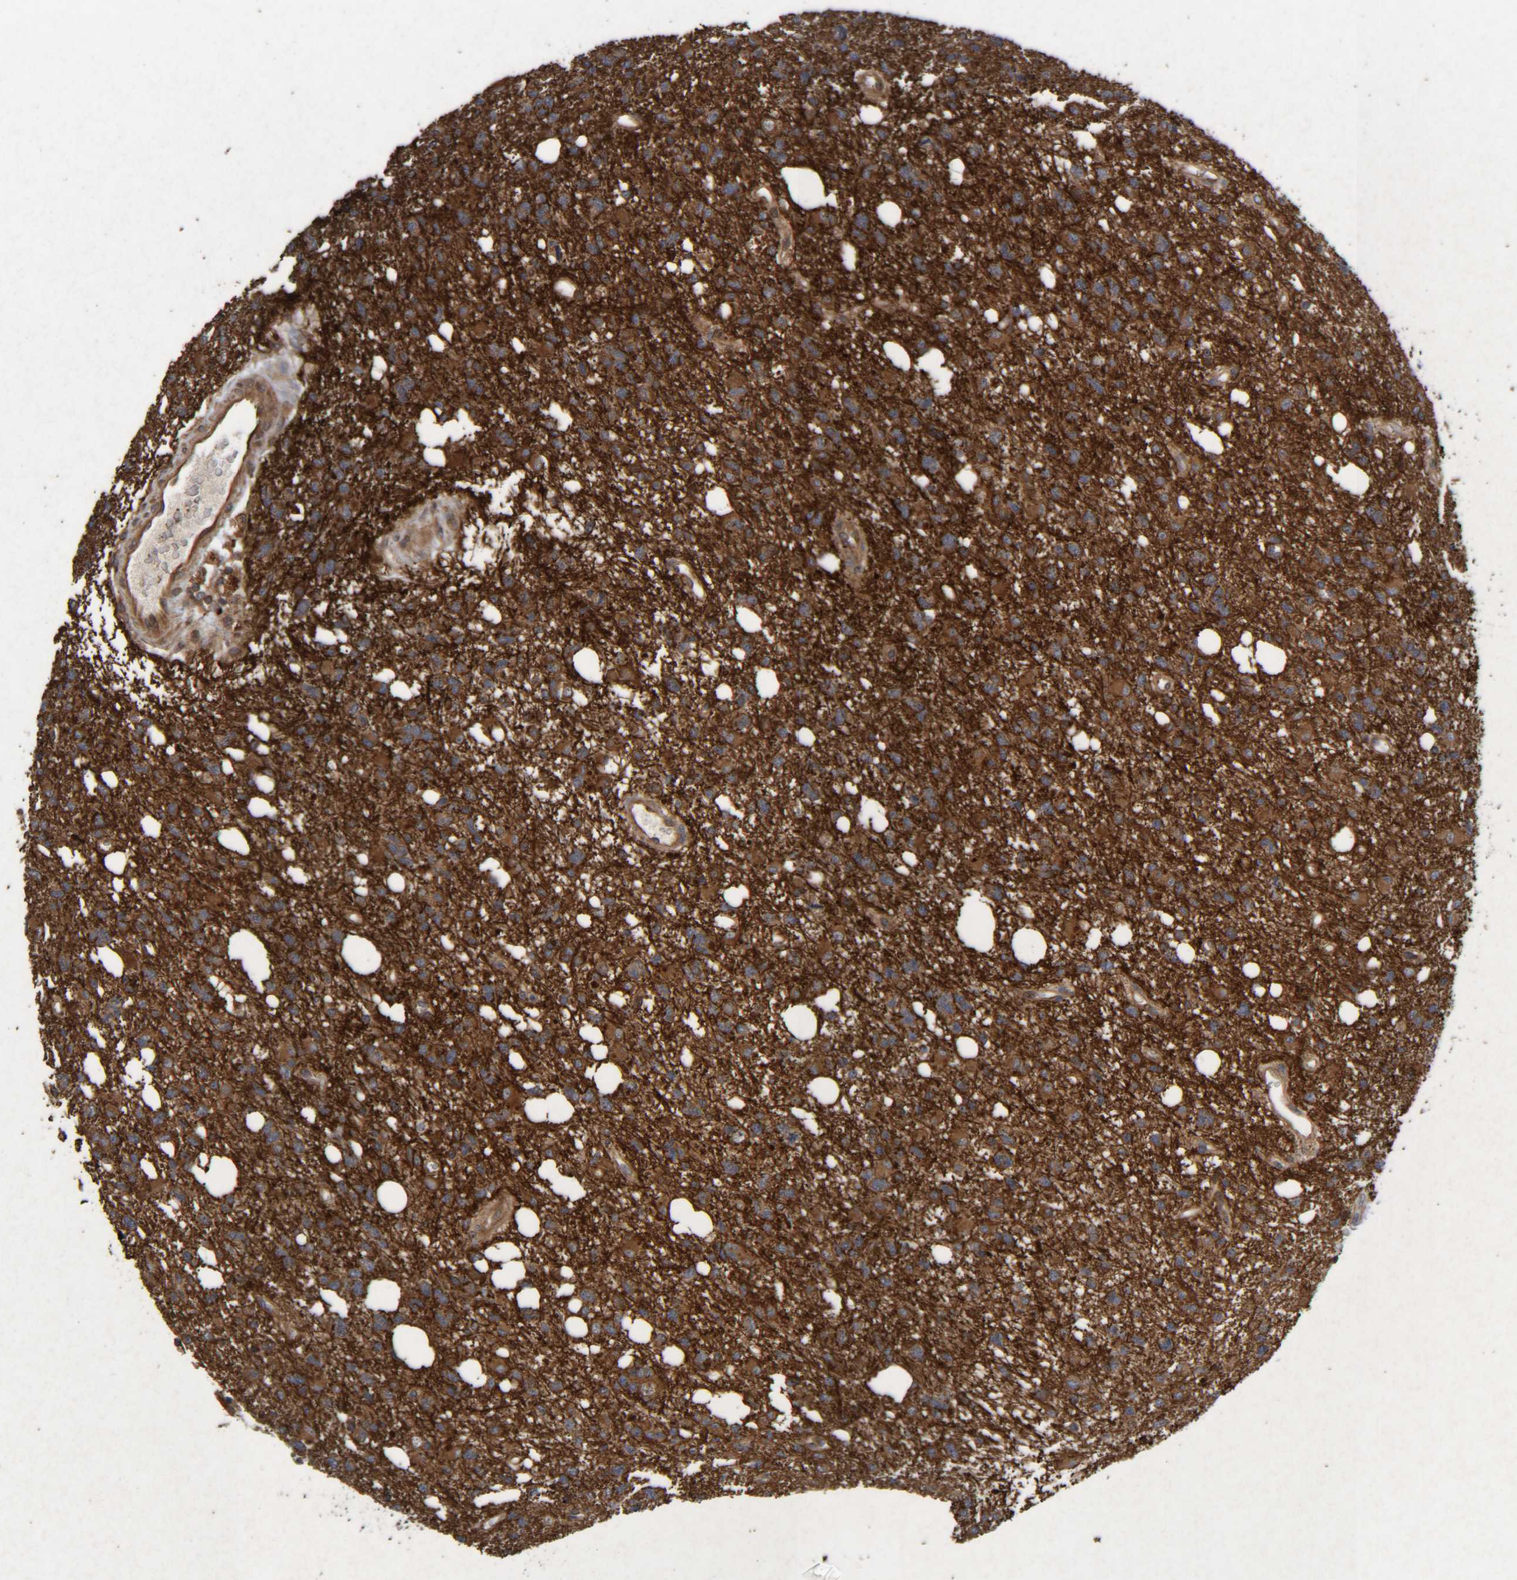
{"staining": {"intensity": "strong", "quantity": ">75%", "location": "cytoplasmic/membranous"}, "tissue": "glioma", "cell_type": "Tumor cells", "image_type": "cancer", "snomed": [{"axis": "morphology", "description": "Glioma, malignant, High grade"}, {"axis": "topography", "description": "Brain"}], "caption": "Strong cytoplasmic/membranous positivity for a protein is identified in approximately >75% of tumor cells of glioma using immunohistochemistry.", "gene": "CCDC57", "patient": {"sex": "female", "age": 62}}